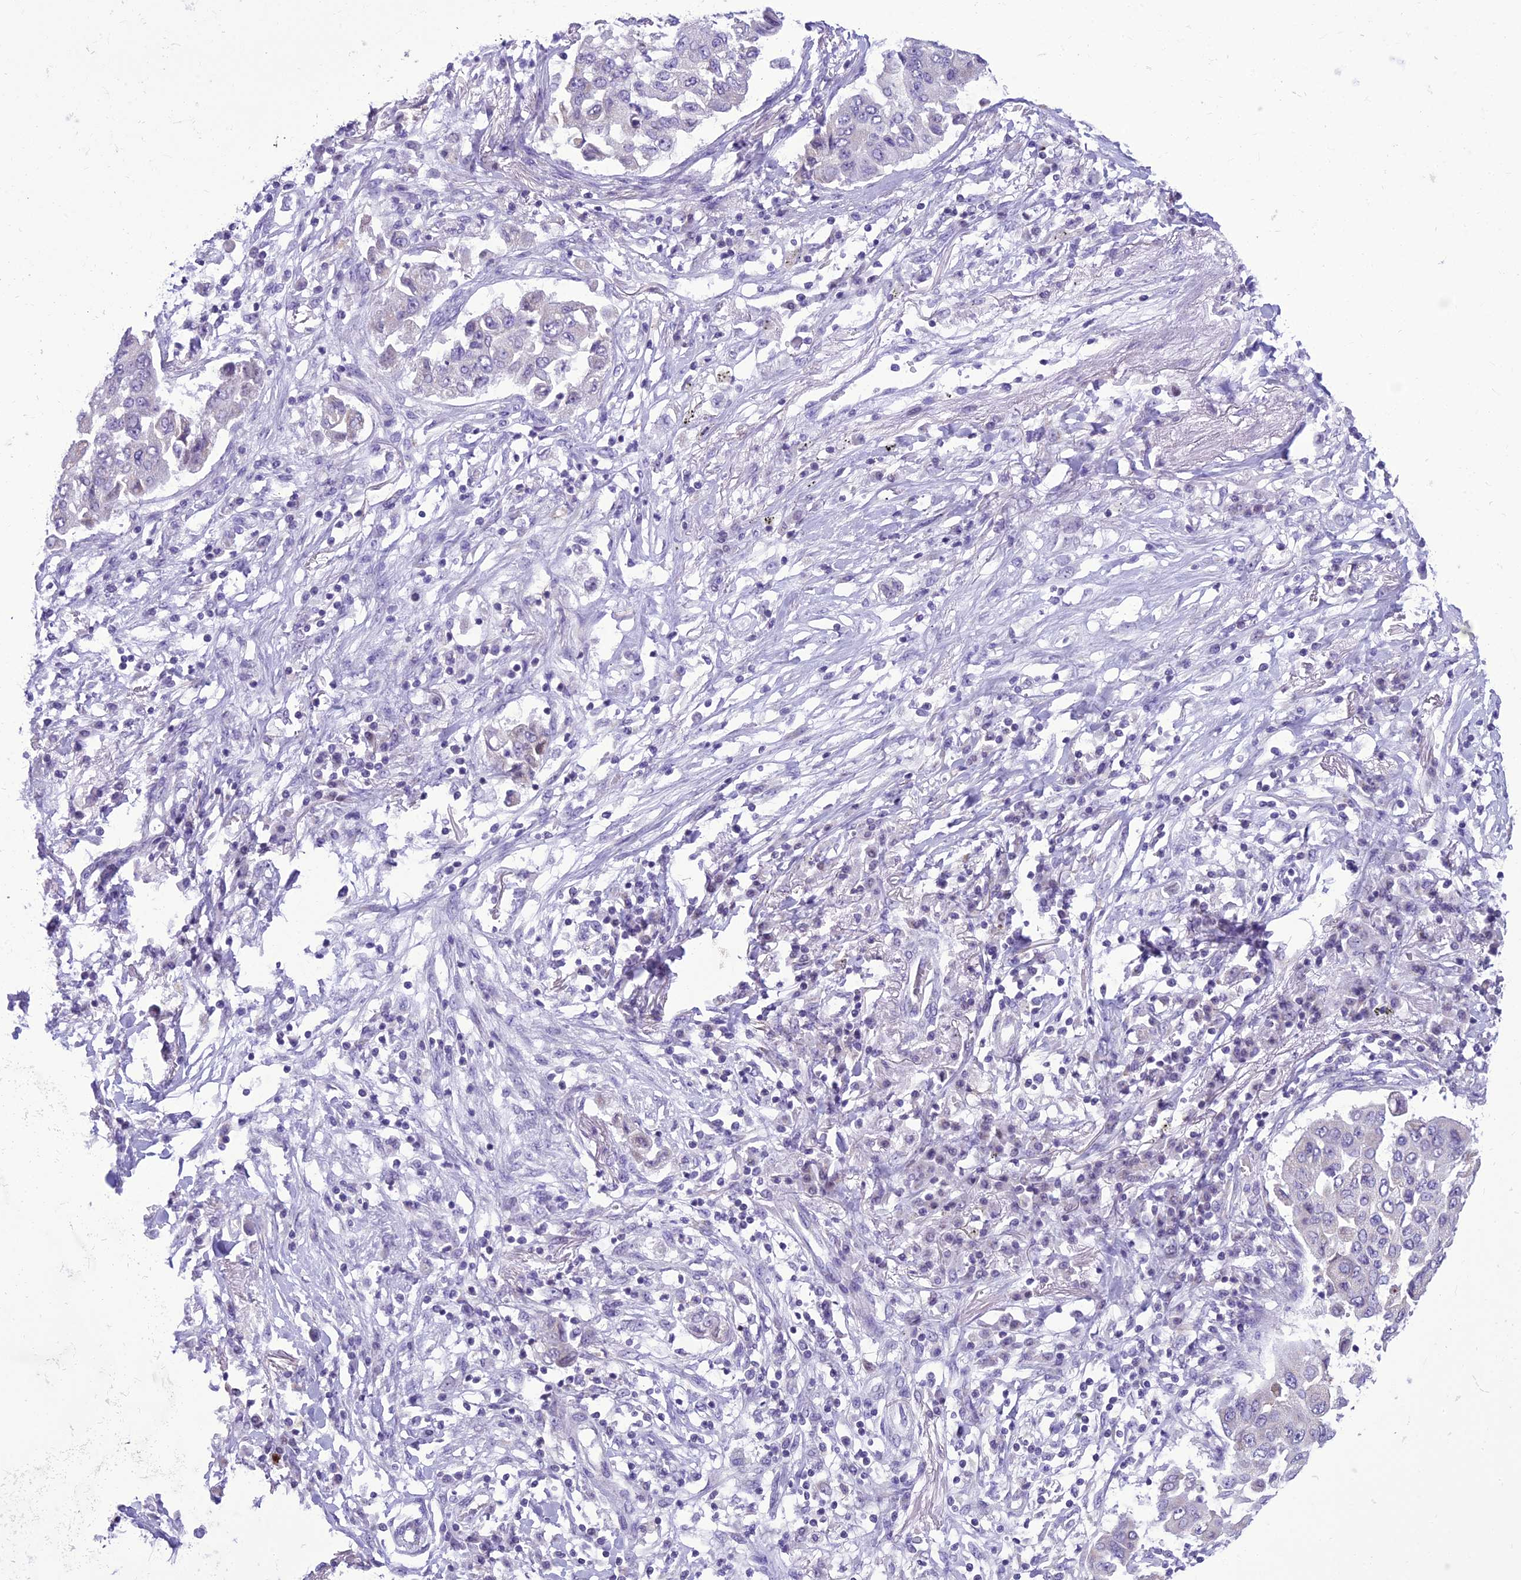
{"staining": {"intensity": "negative", "quantity": "none", "location": "none"}, "tissue": "lung cancer", "cell_type": "Tumor cells", "image_type": "cancer", "snomed": [{"axis": "morphology", "description": "Squamous cell carcinoma, NOS"}, {"axis": "topography", "description": "Lung"}], "caption": "The micrograph displays no staining of tumor cells in lung squamous cell carcinoma.", "gene": "B9D2", "patient": {"sex": "male", "age": 74}}